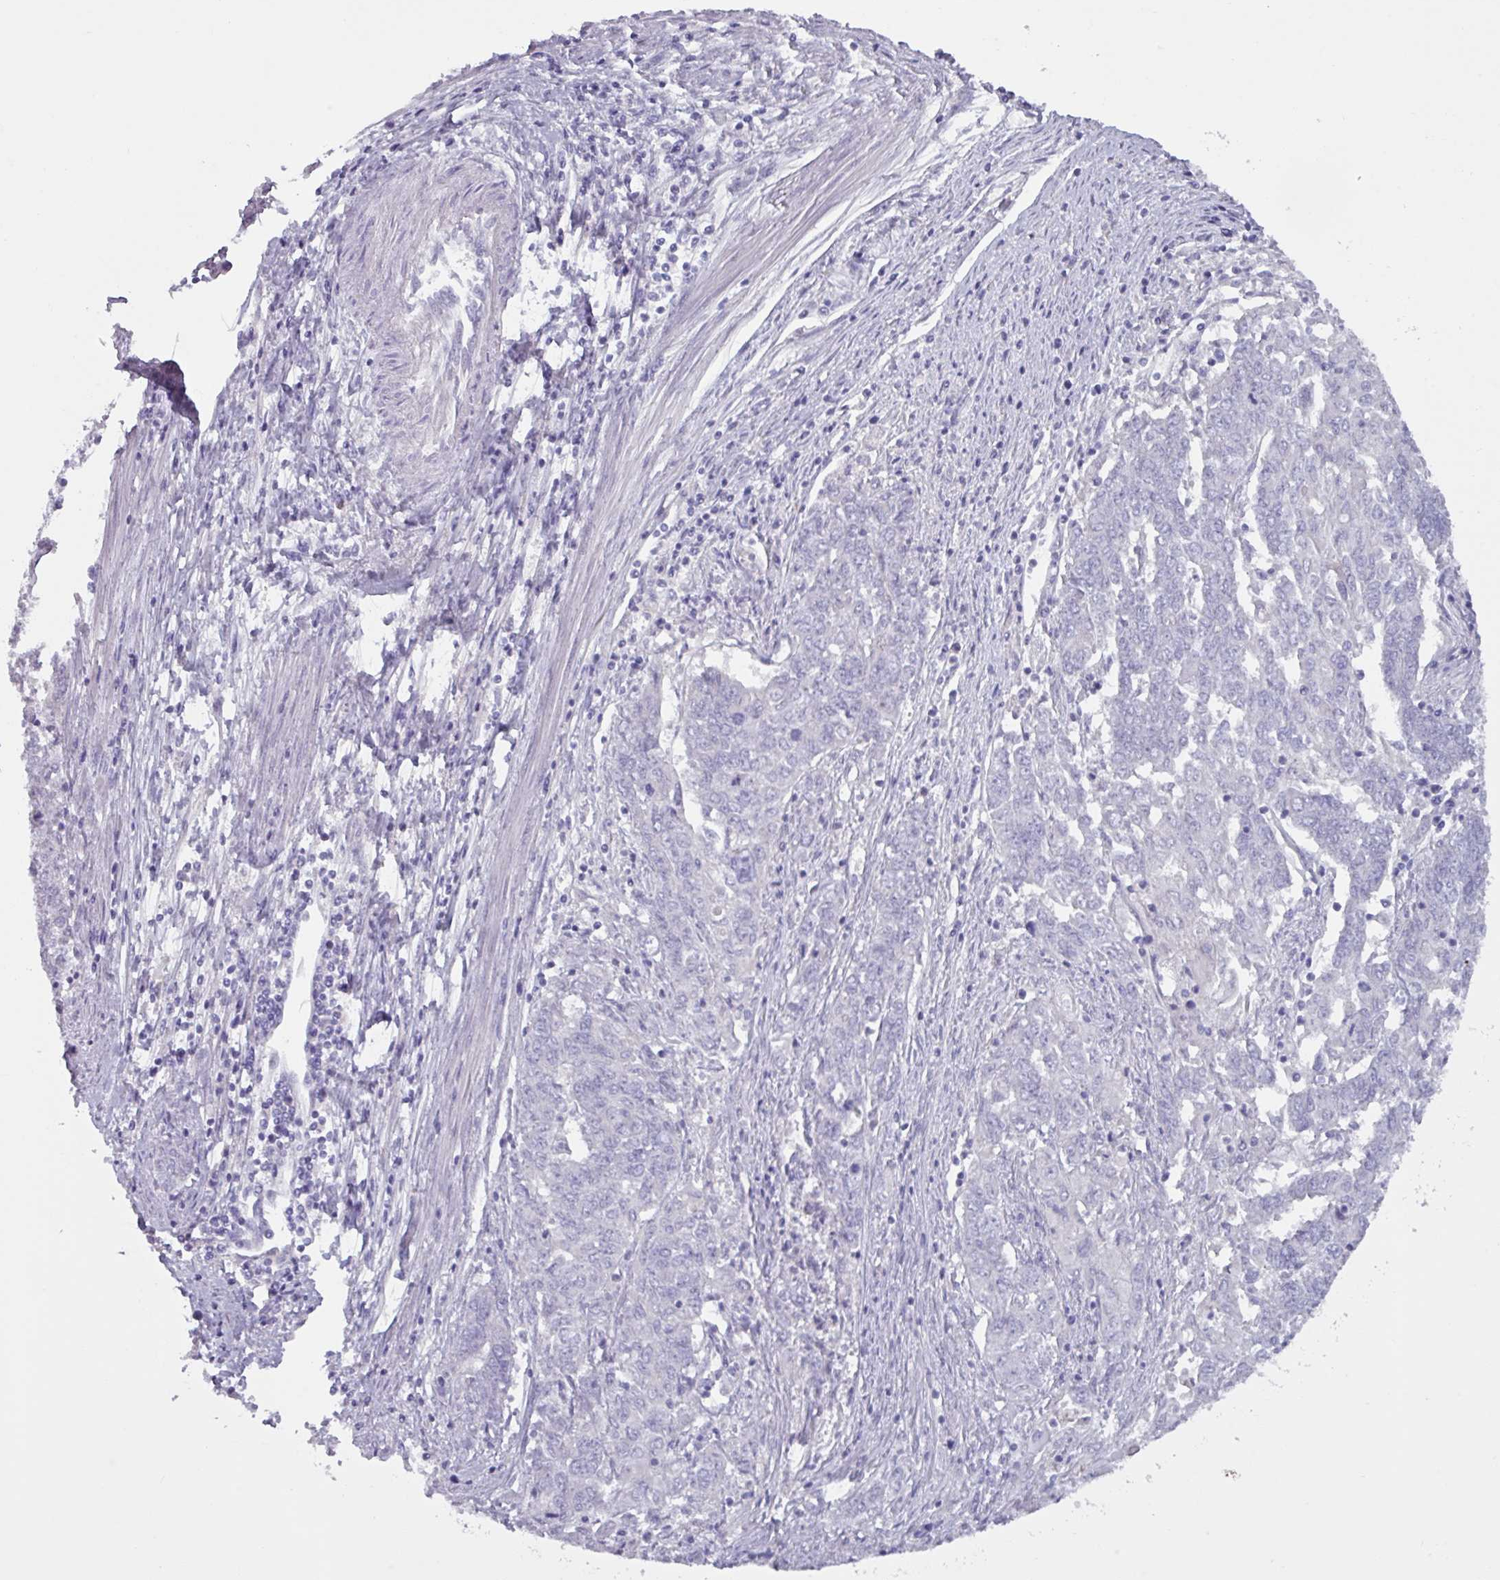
{"staining": {"intensity": "negative", "quantity": "none", "location": "none"}, "tissue": "endometrial cancer", "cell_type": "Tumor cells", "image_type": "cancer", "snomed": [{"axis": "morphology", "description": "Adenocarcinoma, NOS"}, {"axis": "topography", "description": "Endometrium"}], "caption": "DAB (3,3'-diaminobenzidine) immunohistochemical staining of human endometrial cancer (adenocarcinoma) exhibits no significant staining in tumor cells.", "gene": "OR2T10", "patient": {"sex": "female", "age": 54}}